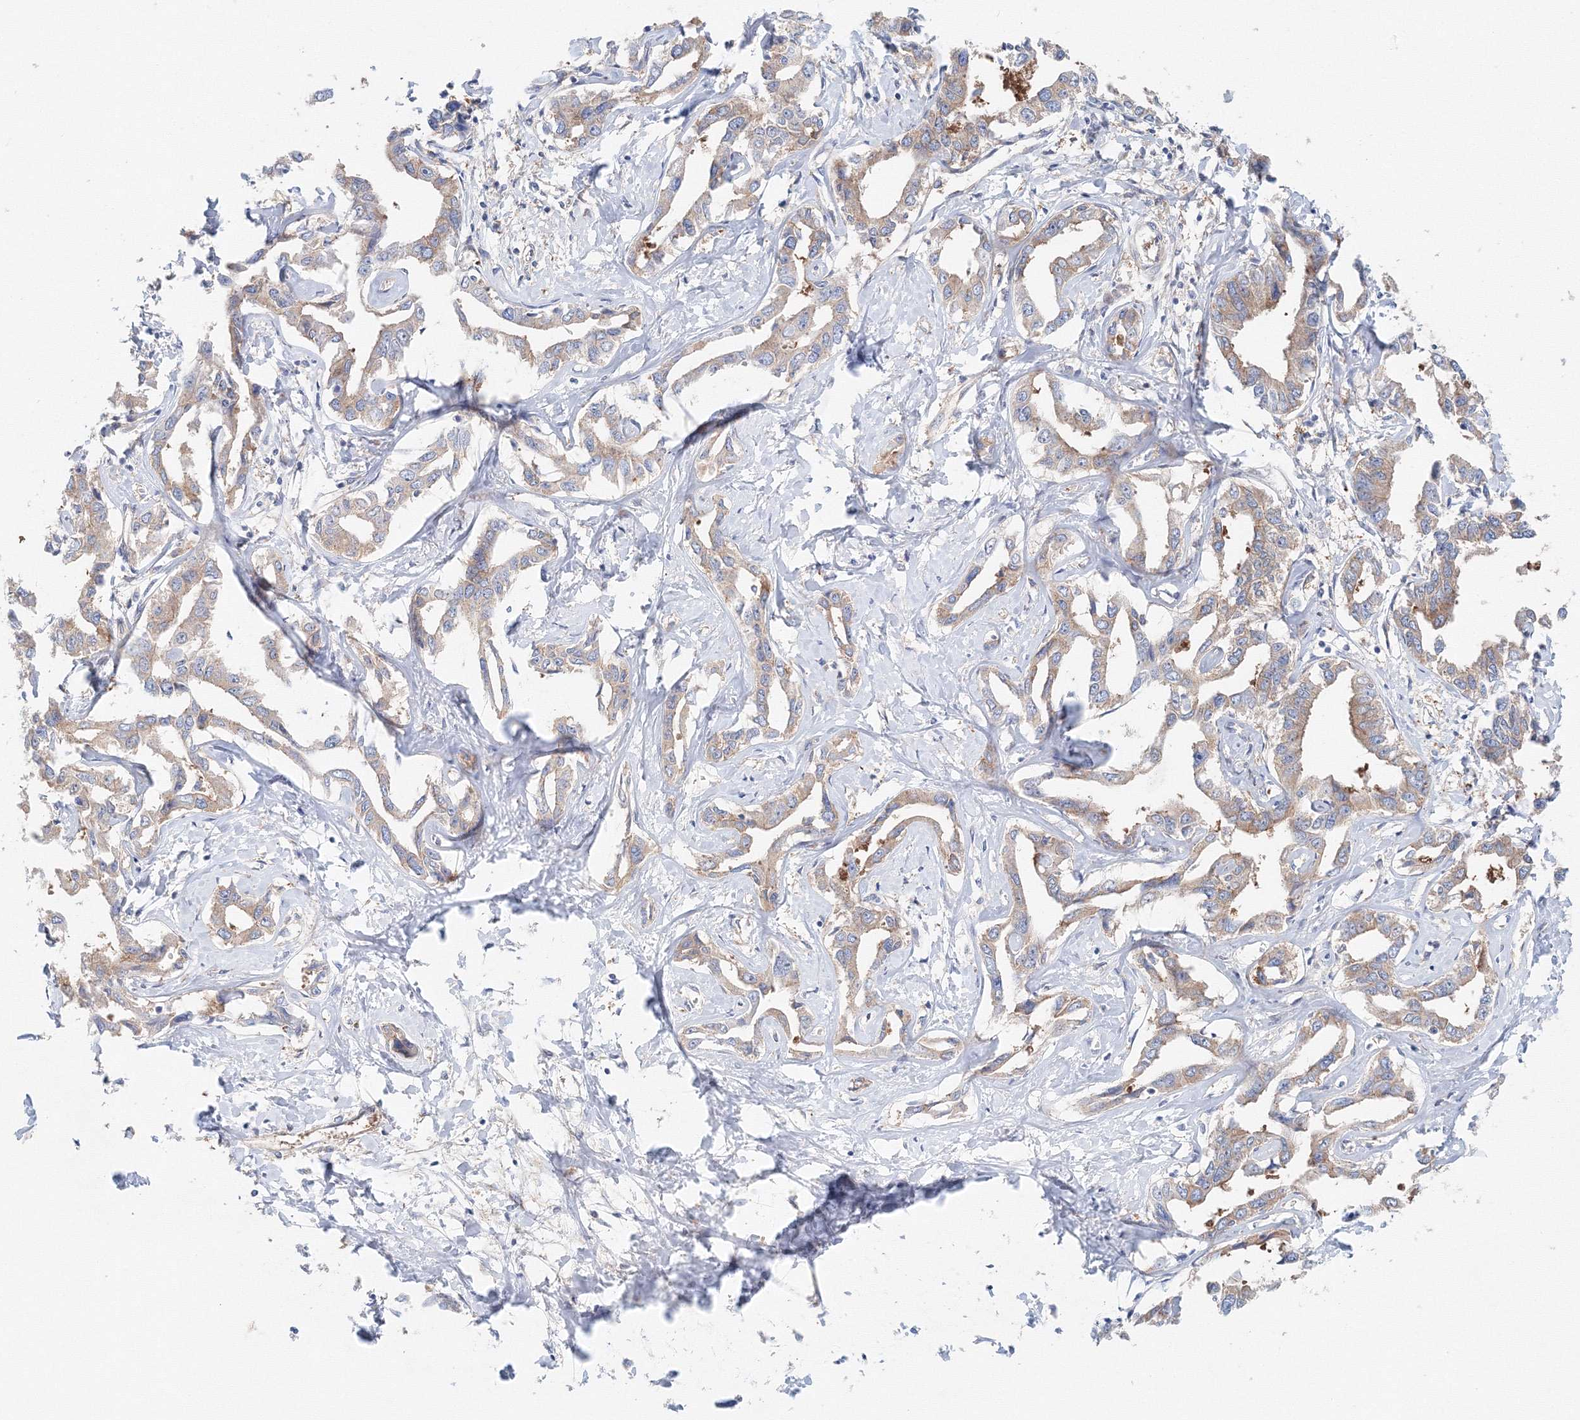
{"staining": {"intensity": "weak", "quantity": ">75%", "location": "cytoplasmic/membranous"}, "tissue": "liver cancer", "cell_type": "Tumor cells", "image_type": "cancer", "snomed": [{"axis": "morphology", "description": "Cholangiocarcinoma"}, {"axis": "topography", "description": "Liver"}], "caption": "Immunohistochemical staining of human liver cholangiocarcinoma displays low levels of weak cytoplasmic/membranous protein positivity in approximately >75% of tumor cells.", "gene": "TPRKB", "patient": {"sex": "male", "age": 59}}